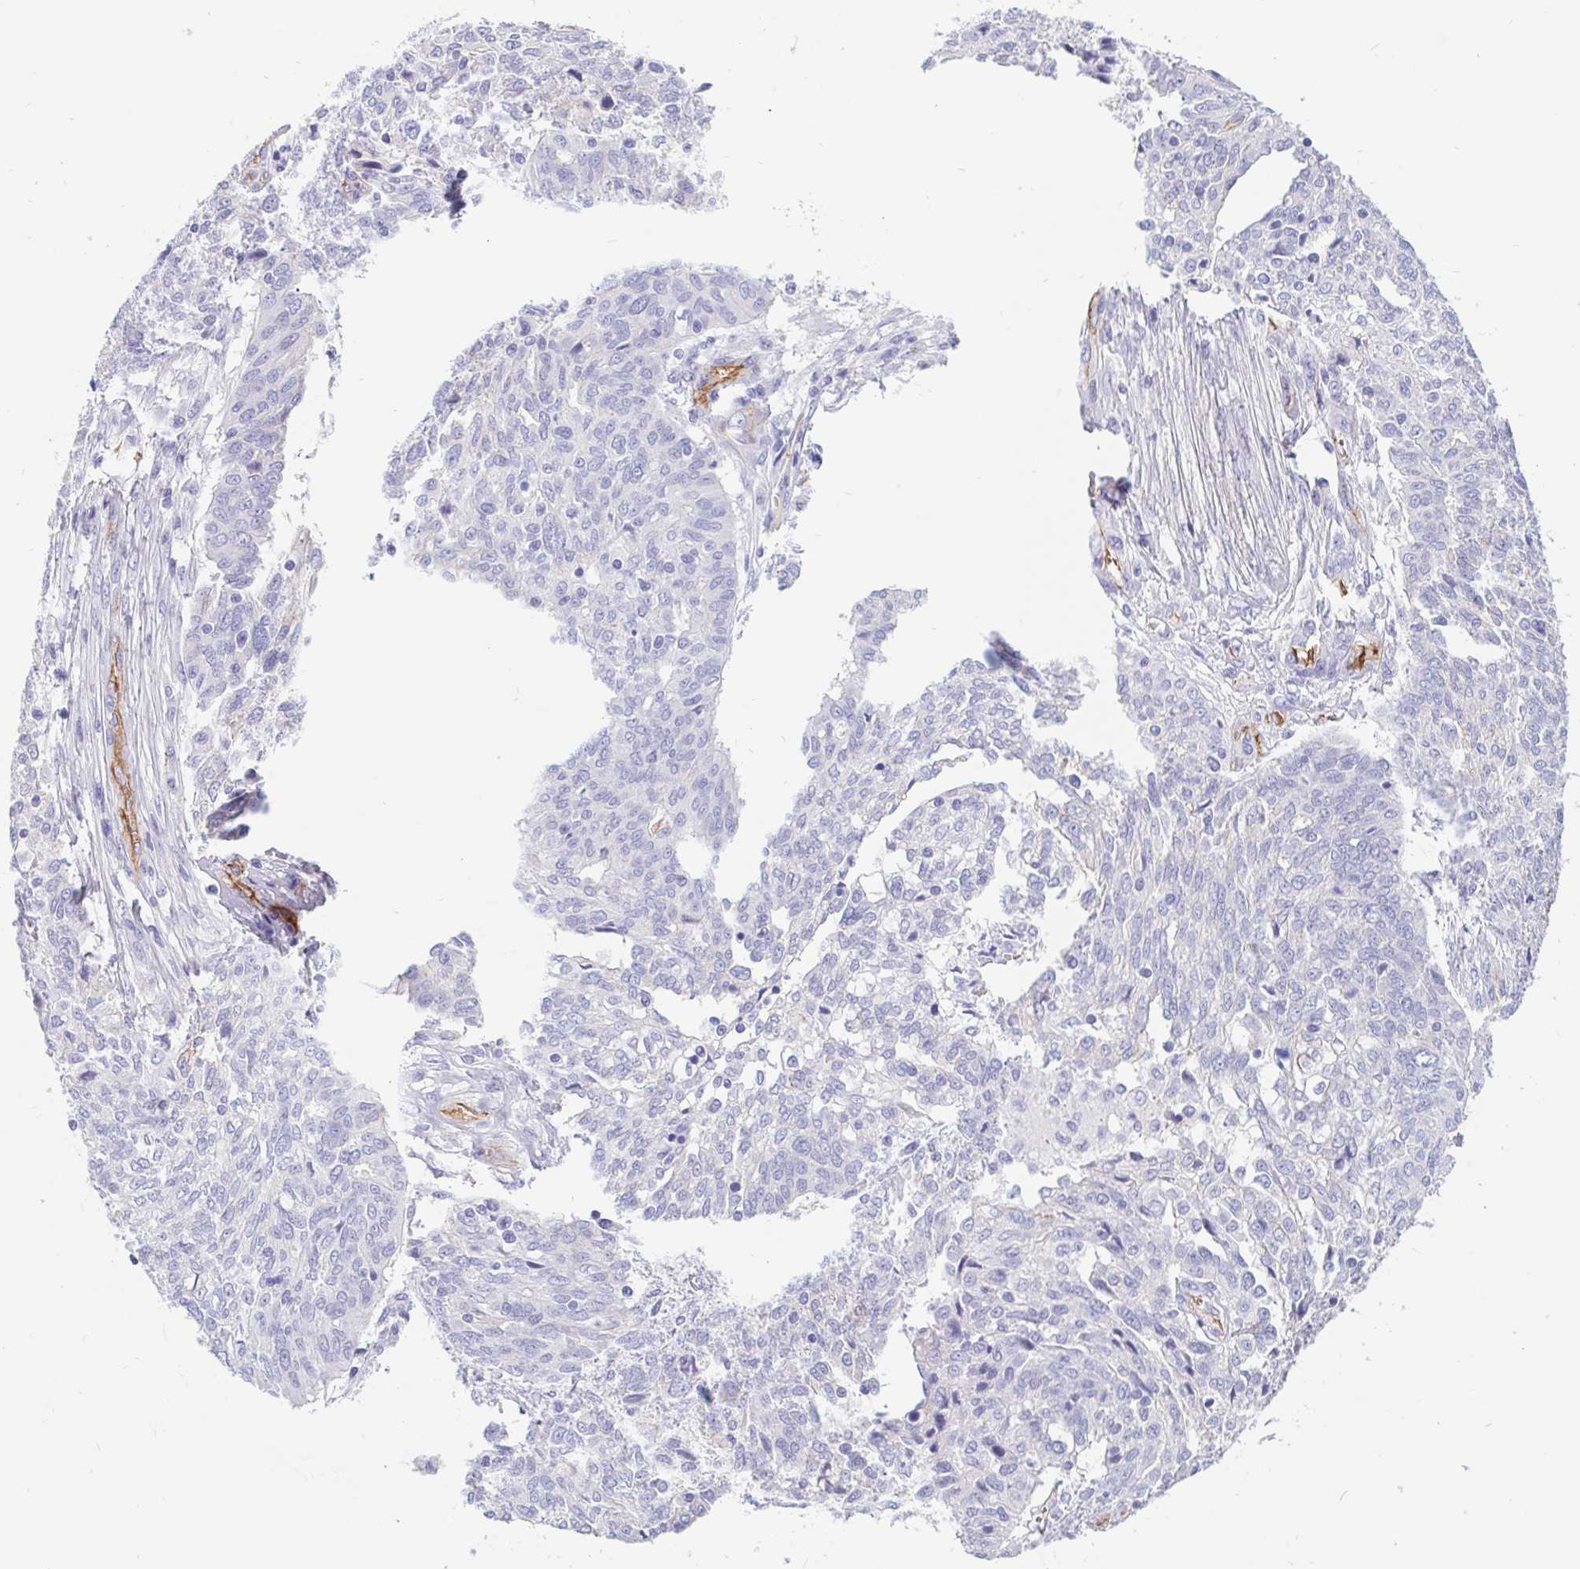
{"staining": {"intensity": "negative", "quantity": "none", "location": "none"}, "tissue": "ovarian cancer", "cell_type": "Tumor cells", "image_type": "cancer", "snomed": [{"axis": "morphology", "description": "Cystadenocarcinoma, serous, NOS"}, {"axis": "topography", "description": "Ovary"}], "caption": "A histopathology image of ovarian cancer stained for a protein displays no brown staining in tumor cells.", "gene": "LIMCH1", "patient": {"sex": "female", "age": 67}}